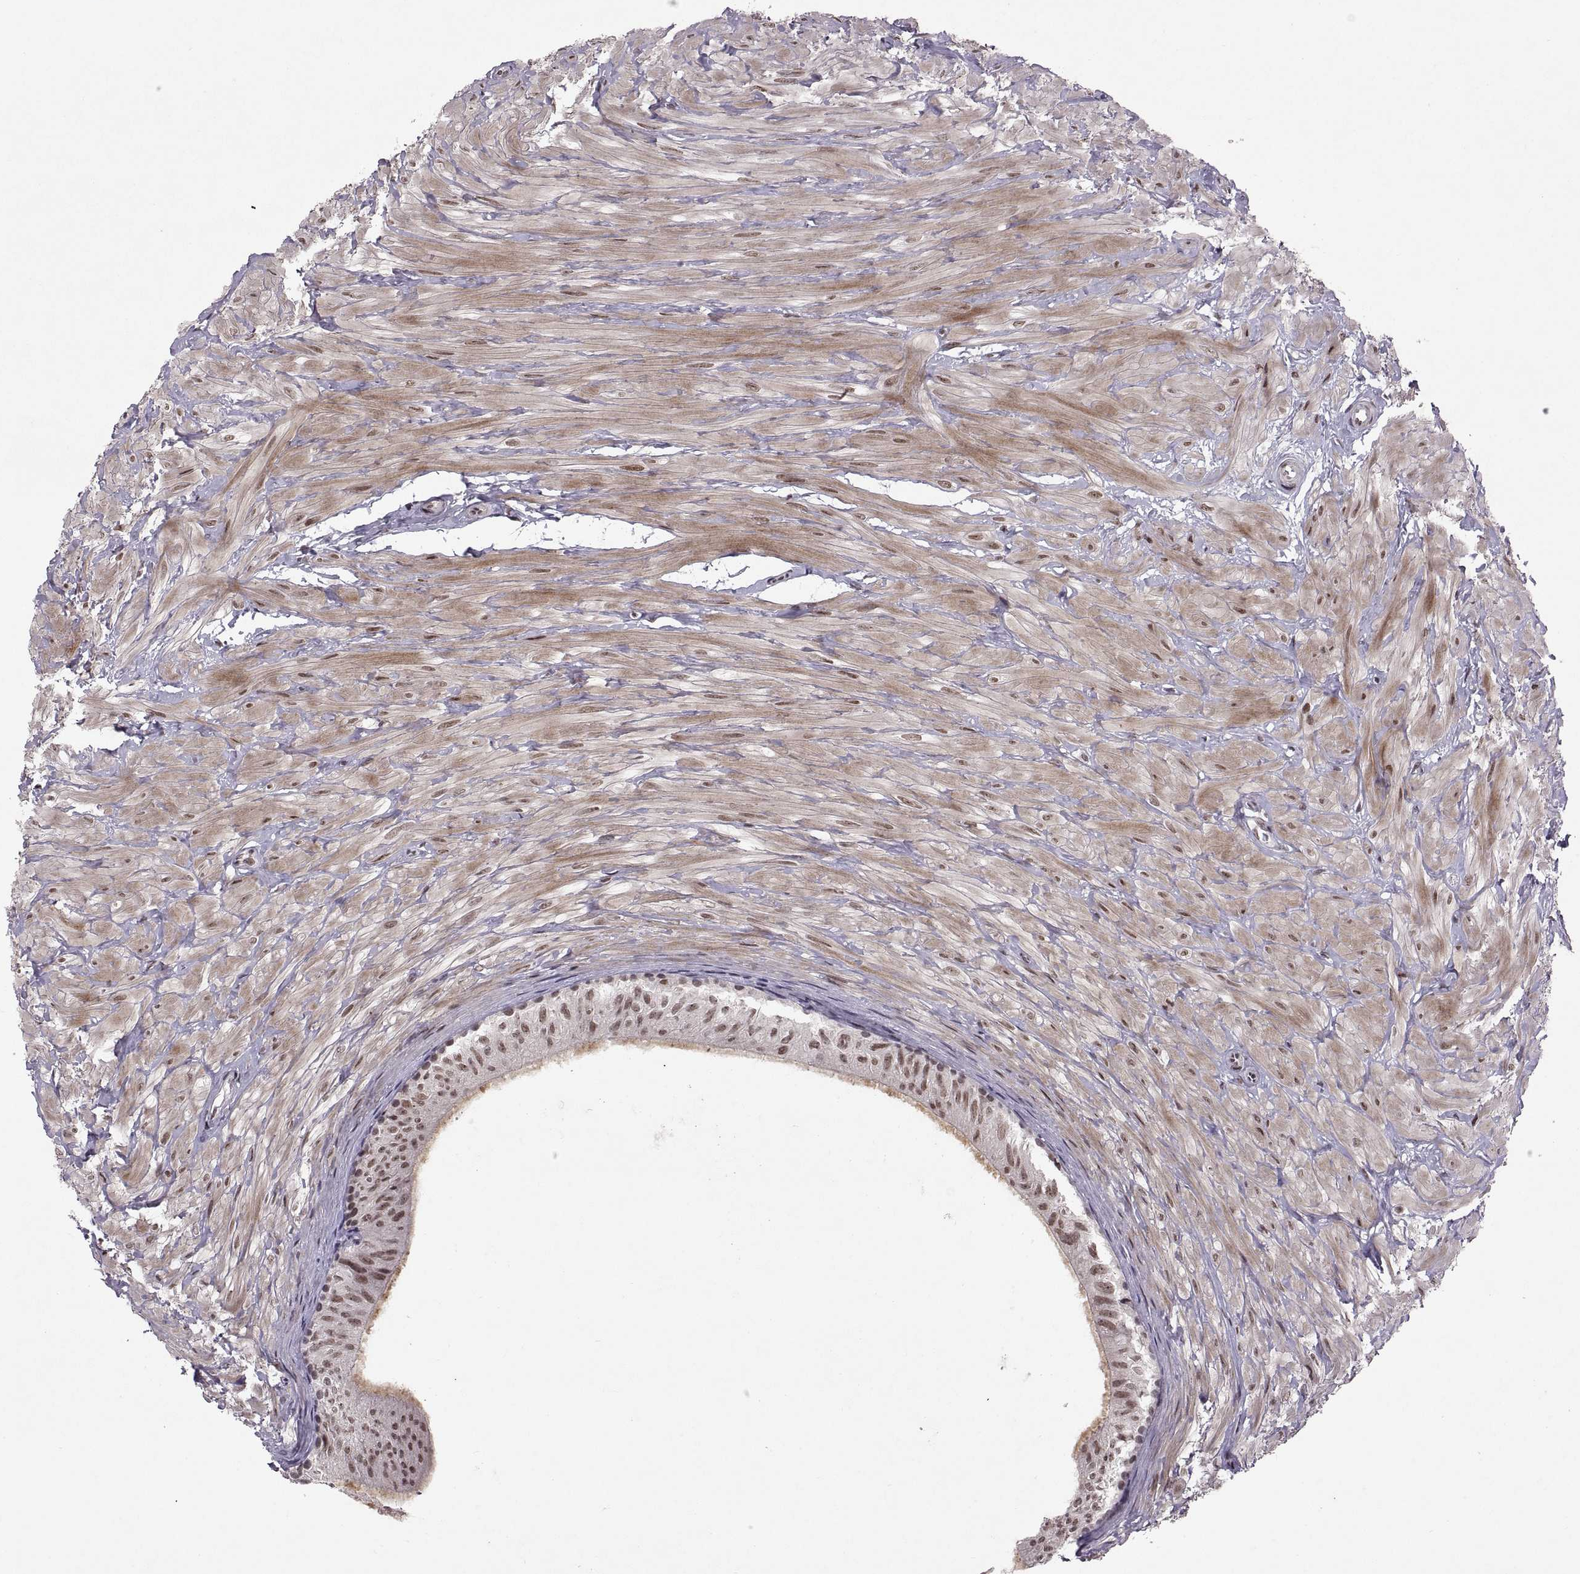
{"staining": {"intensity": "moderate", "quantity": "25%-75%", "location": "cytoplasmic/membranous,nuclear"}, "tissue": "epididymis", "cell_type": "Glandular cells", "image_type": "normal", "snomed": [{"axis": "morphology", "description": "Normal tissue, NOS"}, {"axis": "topography", "description": "Epididymis"}], "caption": "Epididymis stained with DAB IHC reveals medium levels of moderate cytoplasmic/membranous,nuclear staining in approximately 25%-75% of glandular cells.", "gene": "MT1E", "patient": {"sex": "male", "age": 32}}